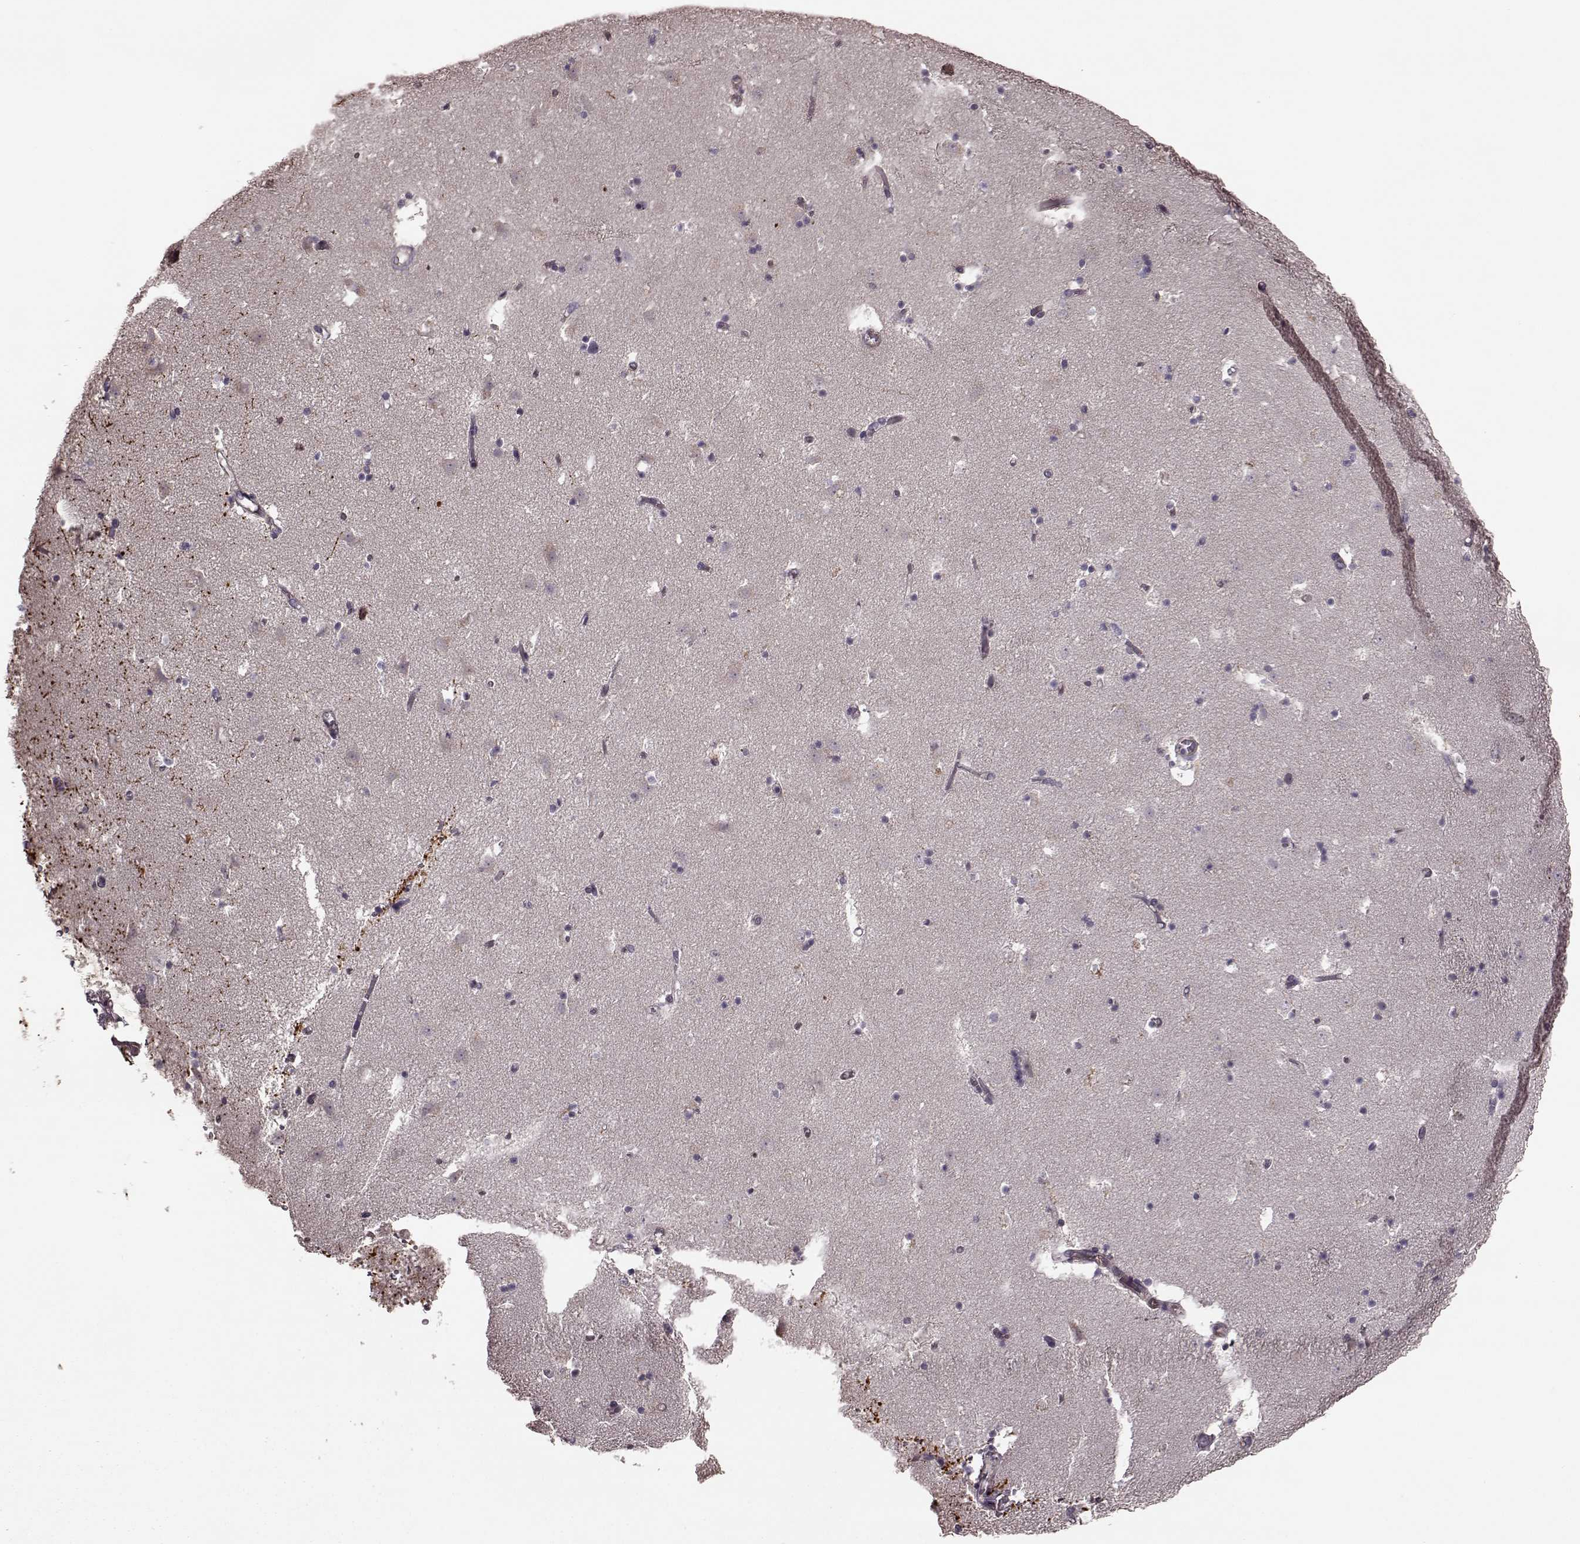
{"staining": {"intensity": "strong", "quantity": "<25%", "location": "cytoplasmic/membranous"}, "tissue": "caudate", "cell_type": "Glial cells", "image_type": "normal", "snomed": [{"axis": "morphology", "description": "Normal tissue, NOS"}, {"axis": "topography", "description": "Lateral ventricle wall"}], "caption": "Glial cells exhibit medium levels of strong cytoplasmic/membranous positivity in approximately <25% of cells in unremarkable caudate. Ihc stains the protein in brown and the nuclei are stained blue.", "gene": "NTF3", "patient": {"sex": "female", "age": 42}}